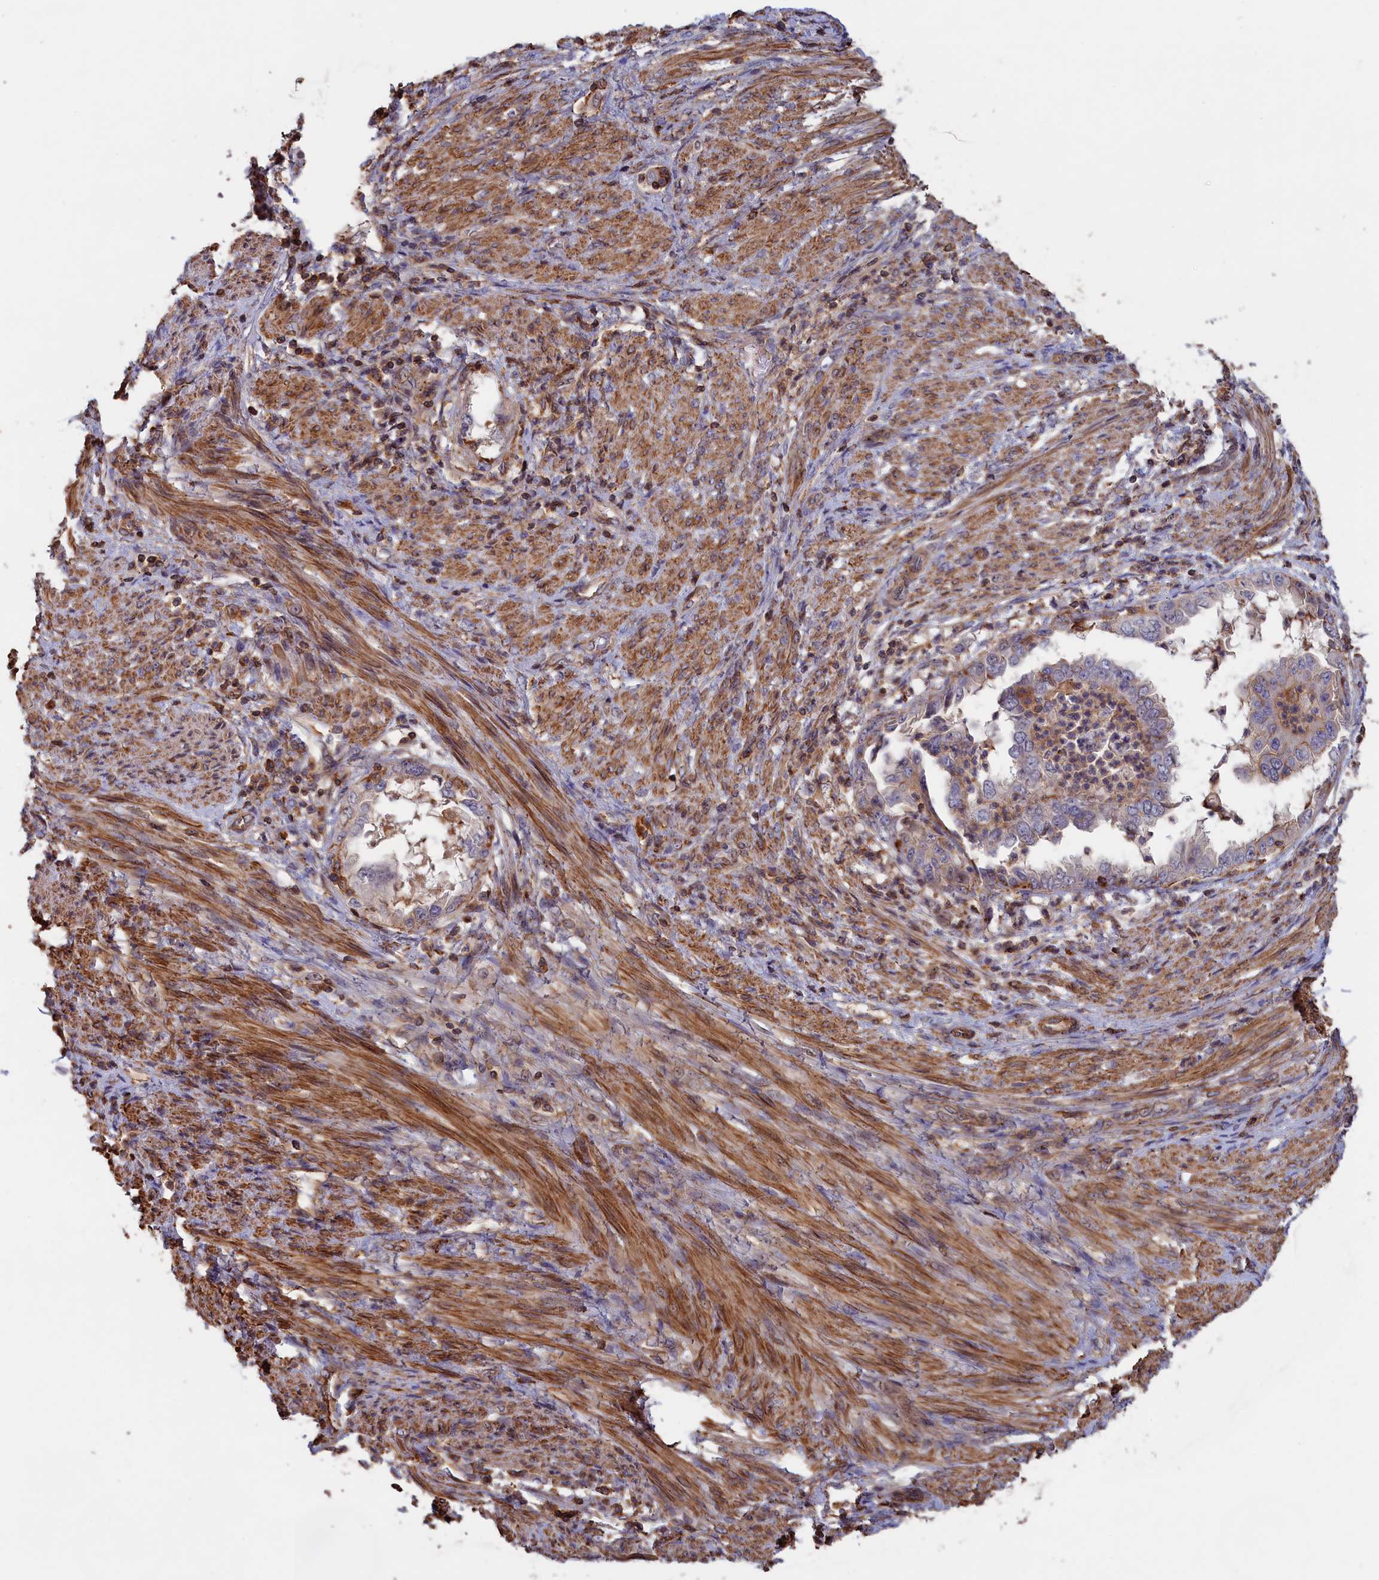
{"staining": {"intensity": "weak", "quantity": "<25%", "location": "cytoplasmic/membranous"}, "tissue": "endometrial cancer", "cell_type": "Tumor cells", "image_type": "cancer", "snomed": [{"axis": "morphology", "description": "Adenocarcinoma, NOS"}, {"axis": "topography", "description": "Endometrium"}], "caption": "DAB immunohistochemical staining of endometrial adenocarcinoma demonstrates no significant expression in tumor cells.", "gene": "ANKRD27", "patient": {"sex": "female", "age": 85}}